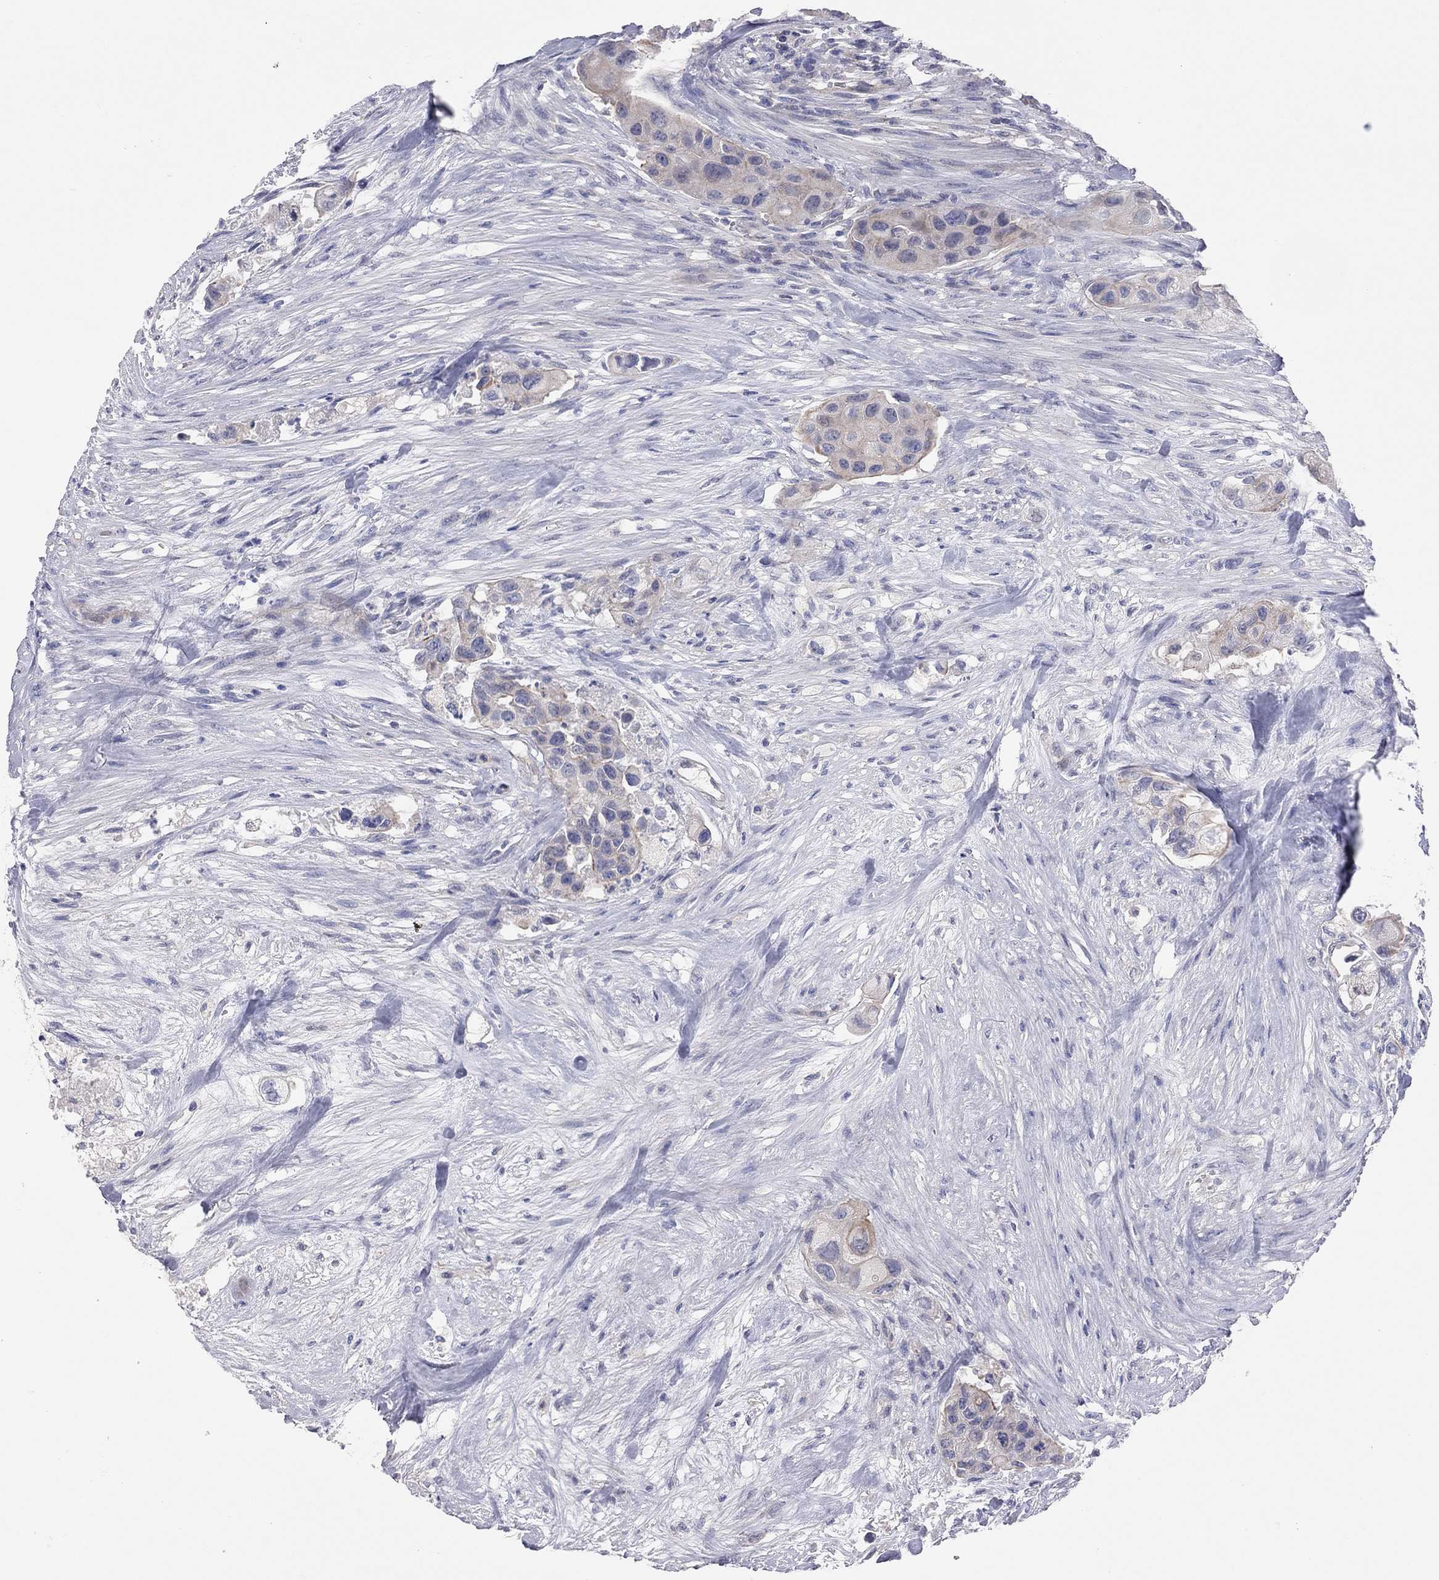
{"staining": {"intensity": "negative", "quantity": "none", "location": "none"}, "tissue": "urothelial cancer", "cell_type": "Tumor cells", "image_type": "cancer", "snomed": [{"axis": "morphology", "description": "Urothelial carcinoma, High grade"}, {"axis": "topography", "description": "Urinary bladder"}], "caption": "Immunohistochemistry (IHC) of human urothelial carcinoma (high-grade) demonstrates no positivity in tumor cells.", "gene": "KCNB1", "patient": {"sex": "female", "age": 73}}